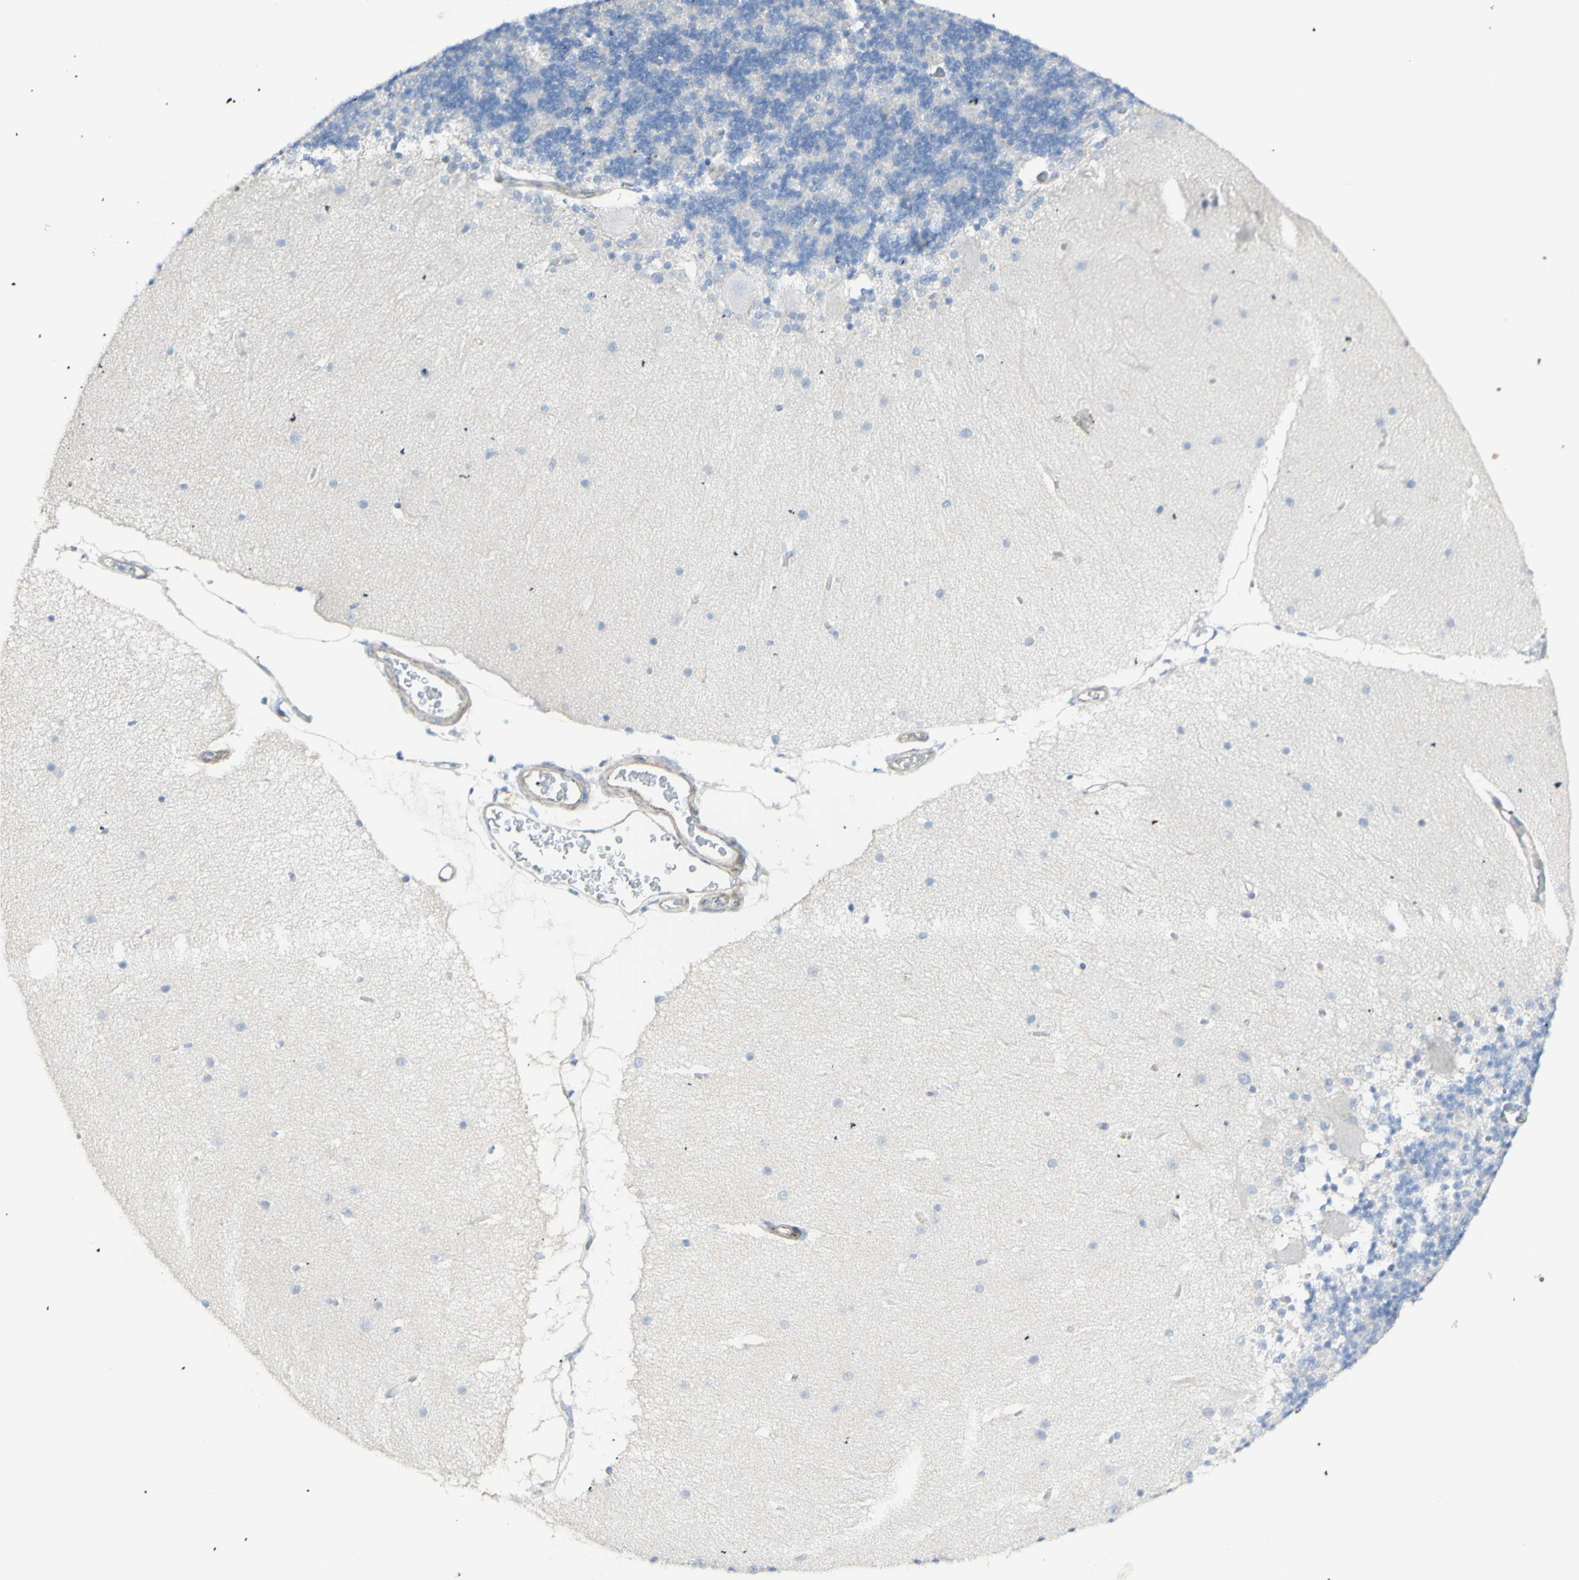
{"staining": {"intensity": "negative", "quantity": "none", "location": "none"}, "tissue": "cerebellum", "cell_type": "Cells in granular layer", "image_type": "normal", "snomed": [{"axis": "morphology", "description": "Normal tissue, NOS"}, {"axis": "topography", "description": "Cerebellum"}], "caption": "Cells in granular layer are negative for protein expression in benign human cerebellum. (DAB immunohistochemistry (IHC), high magnification).", "gene": "NDST4", "patient": {"sex": "female", "age": 54}}